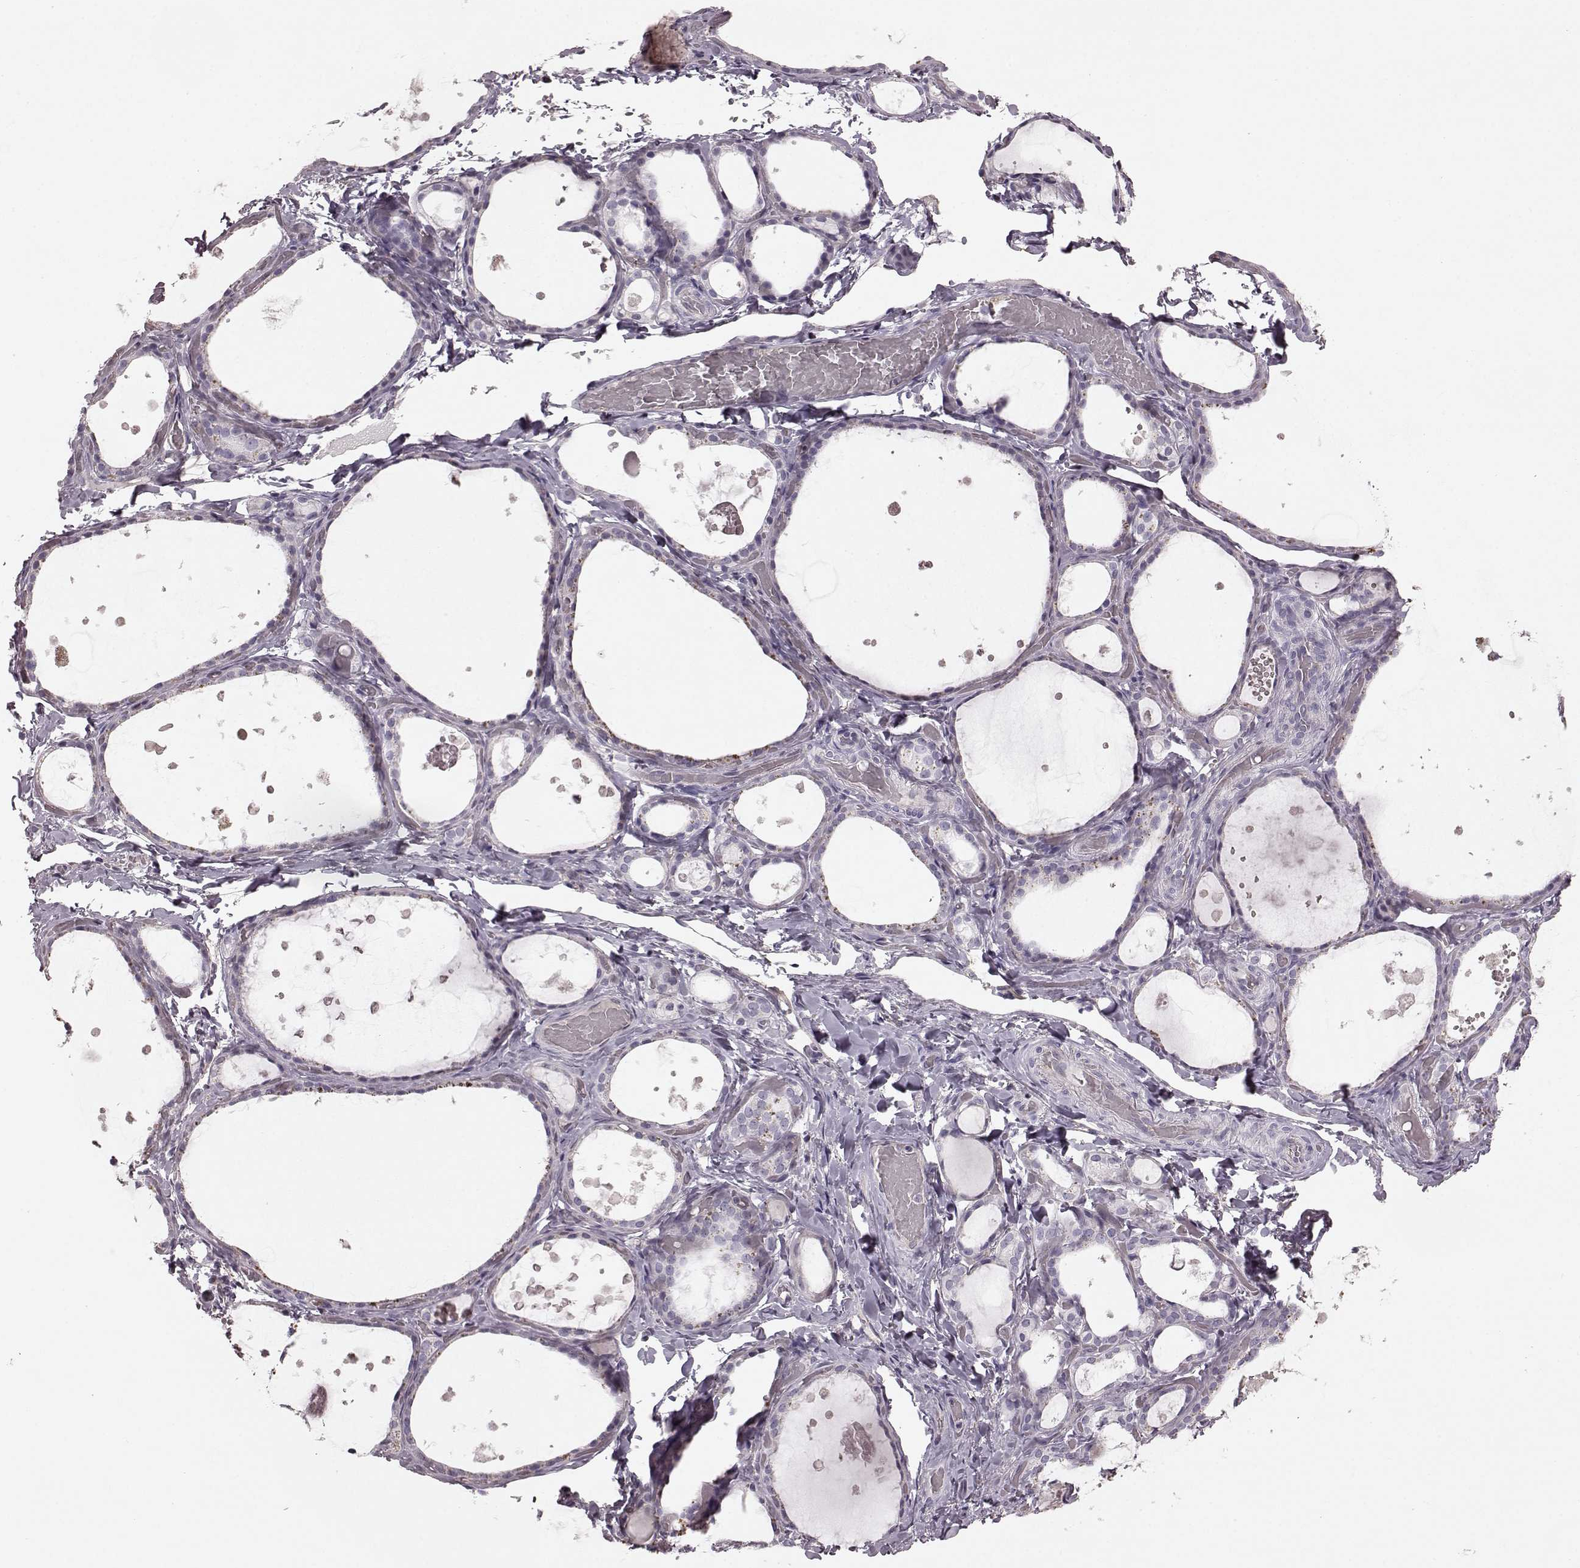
{"staining": {"intensity": "negative", "quantity": "none", "location": "none"}, "tissue": "thyroid gland", "cell_type": "Glandular cells", "image_type": "normal", "snomed": [{"axis": "morphology", "description": "Normal tissue, NOS"}, {"axis": "topography", "description": "Thyroid gland"}], "caption": "Glandular cells show no significant expression in benign thyroid gland.", "gene": "PDCD1", "patient": {"sex": "female", "age": 56}}